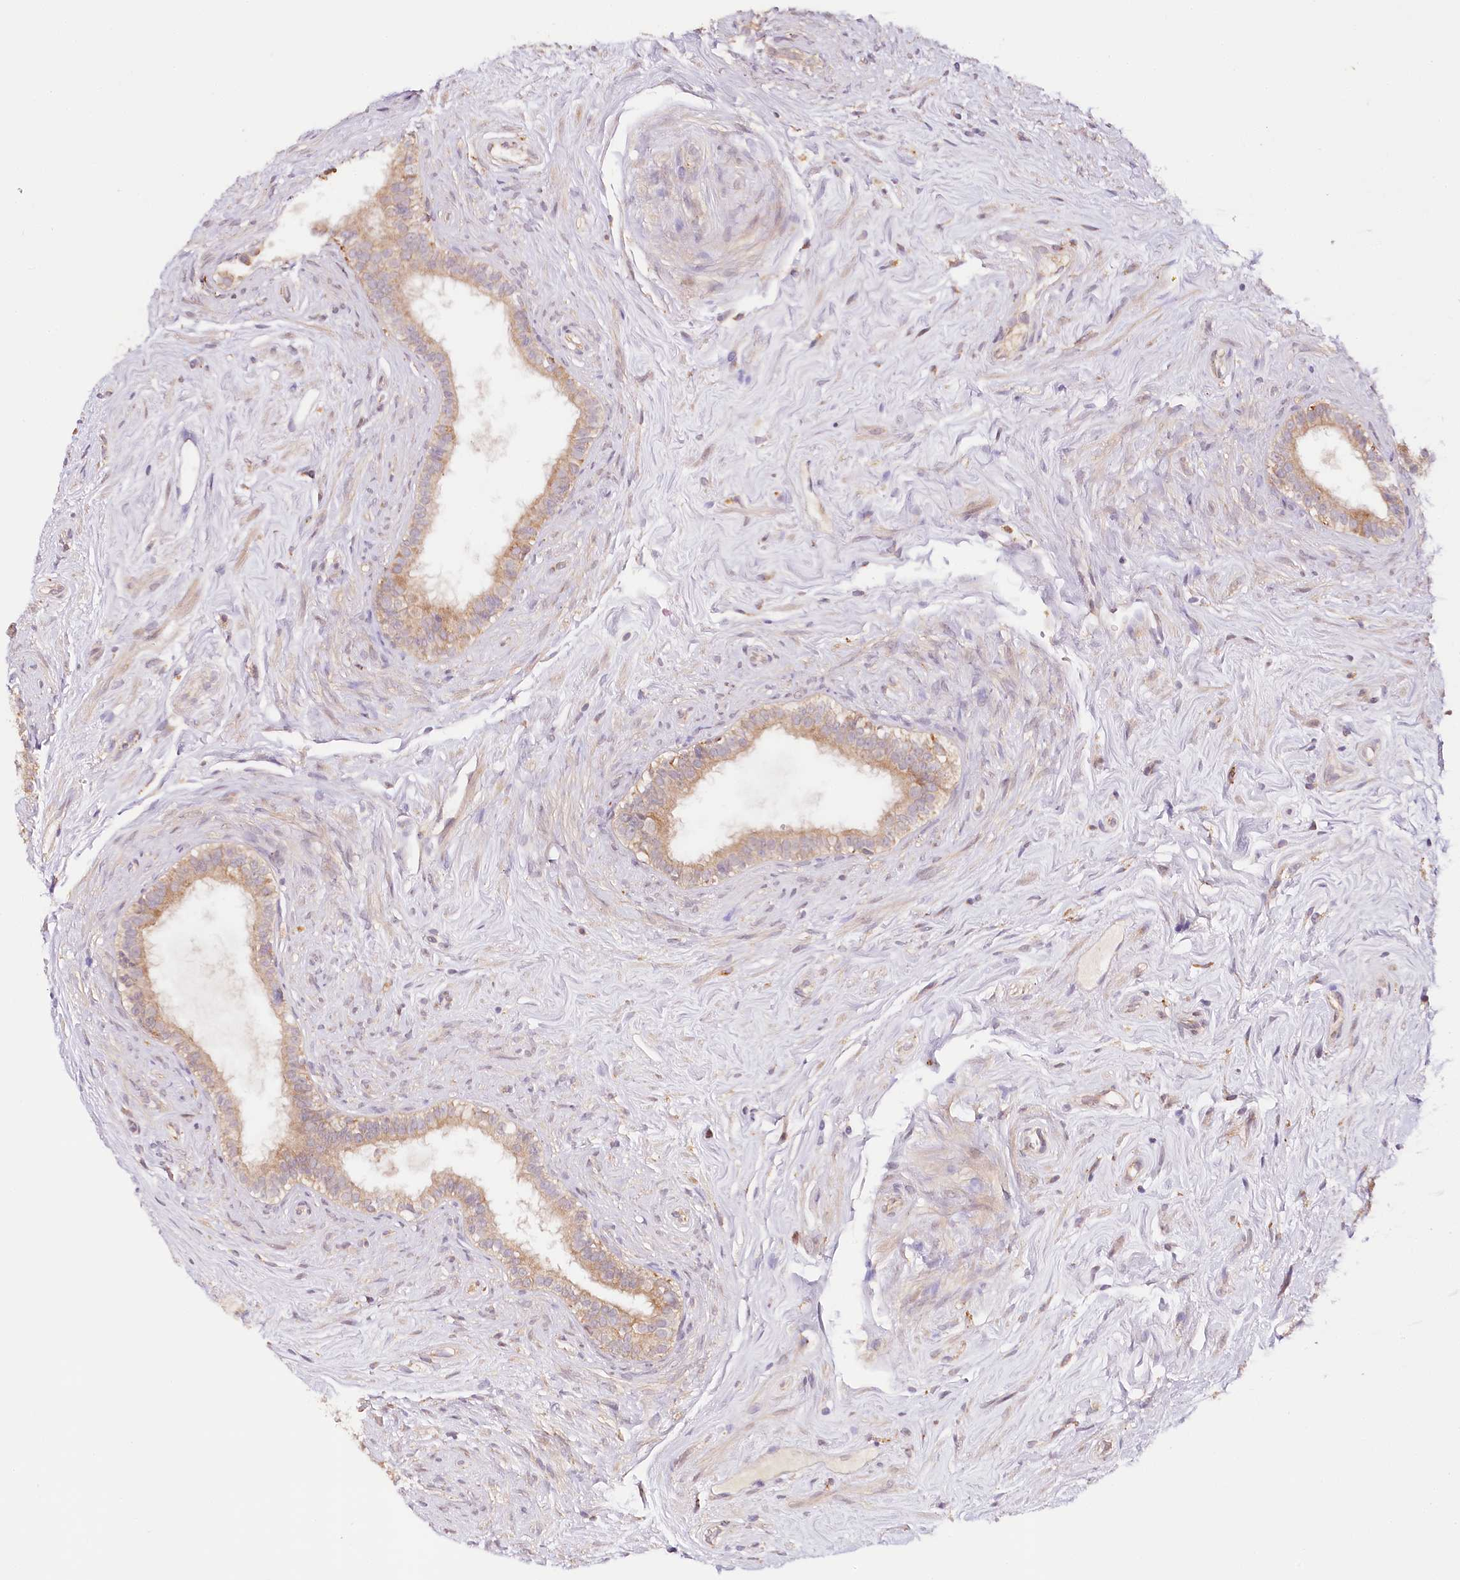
{"staining": {"intensity": "moderate", "quantity": ">75%", "location": "cytoplasmic/membranous"}, "tissue": "epididymis", "cell_type": "Glandular cells", "image_type": "normal", "snomed": [{"axis": "morphology", "description": "Normal tissue, NOS"}, {"axis": "topography", "description": "Epididymis"}], "caption": "This image reveals immunohistochemistry (IHC) staining of normal epididymis, with medium moderate cytoplasmic/membranous expression in about >75% of glandular cells.", "gene": "VEGFA", "patient": {"sex": "male", "age": 84}}